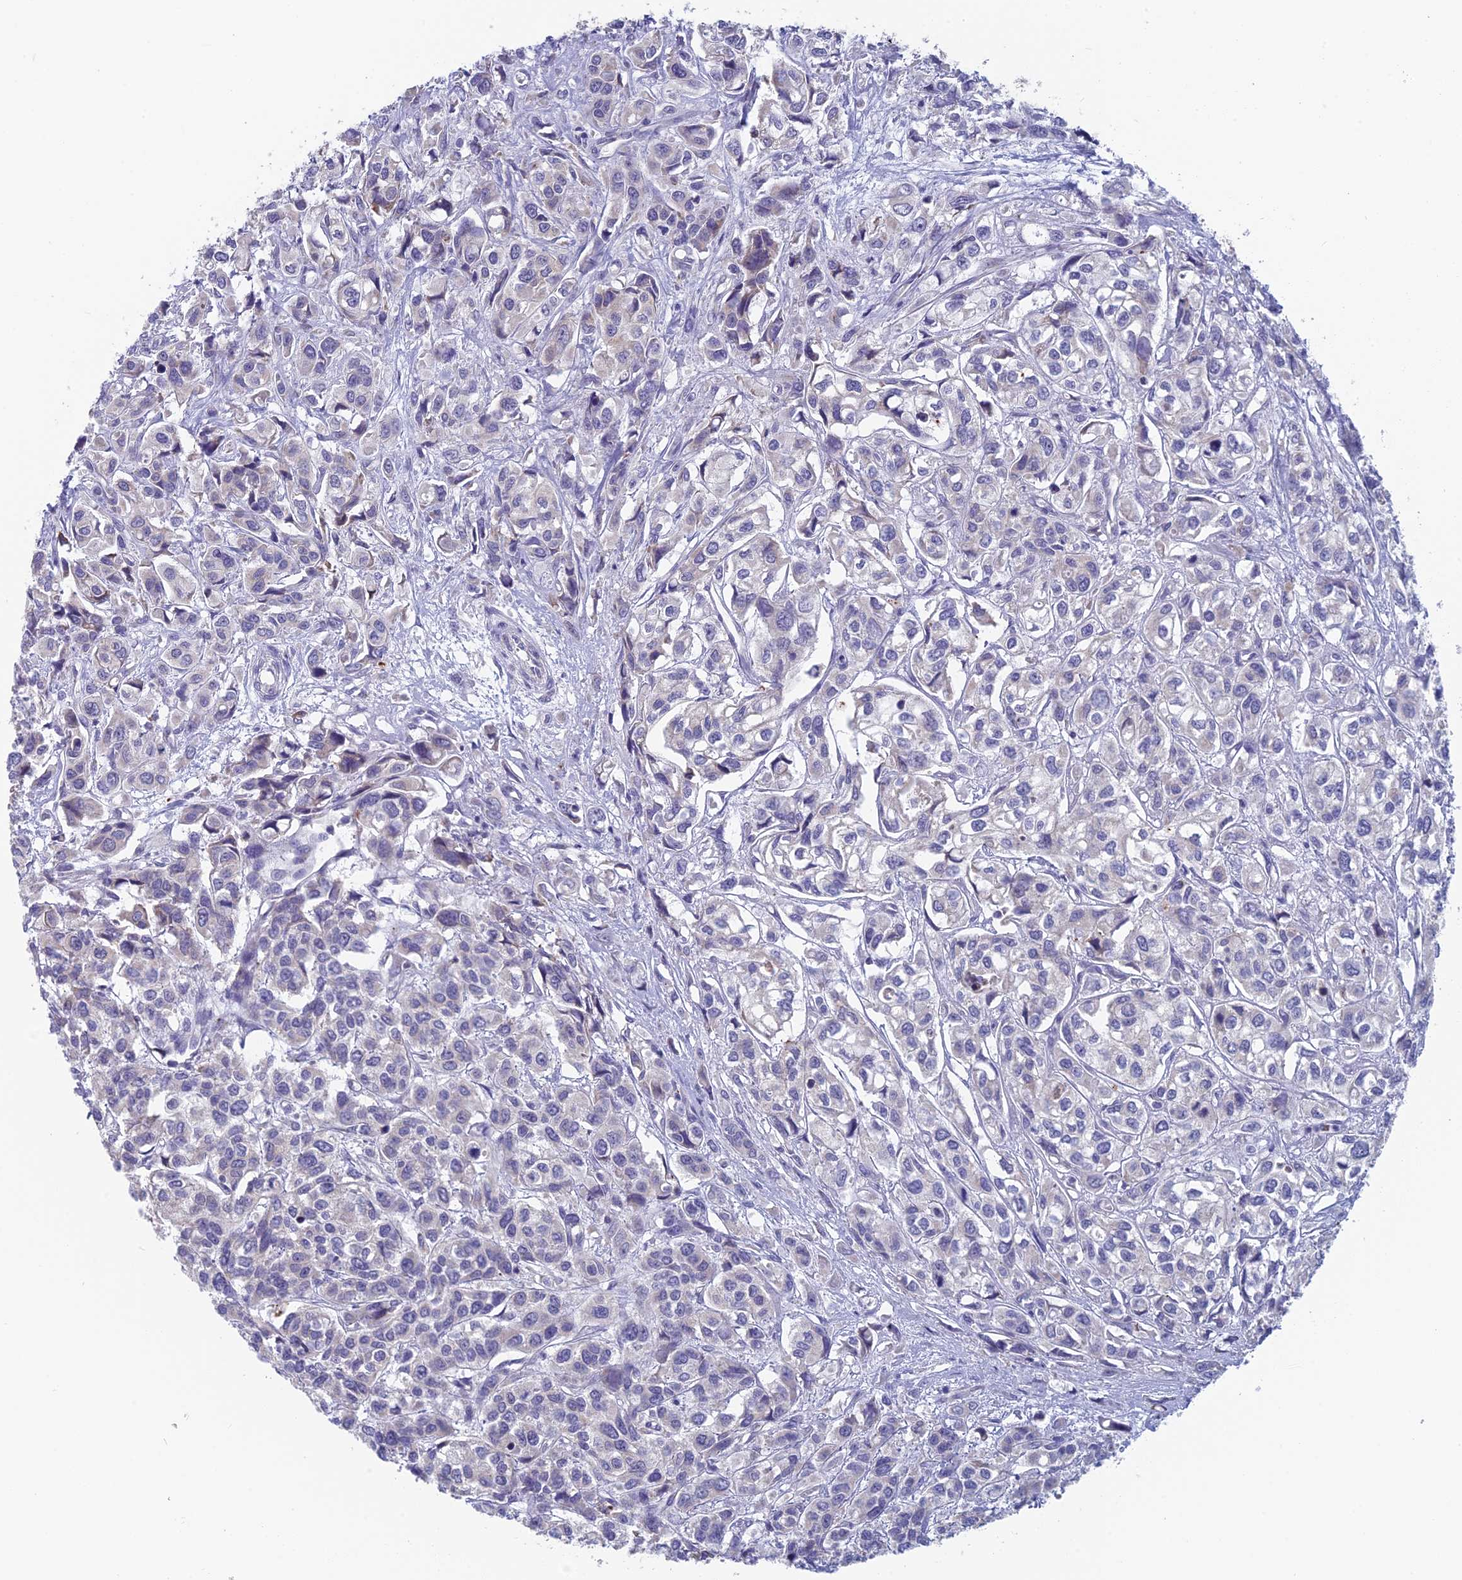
{"staining": {"intensity": "negative", "quantity": "none", "location": "none"}, "tissue": "urothelial cancer", "cell_type": "Tumor cells", "image_type": "cancer", "snomed": [{"axis": "morphology", "description": "Urothelial carcinoma, High grade"}, {"axis": "topography", "description": "Urinary bladder"}], "caption": "Tumor cells are negative for protein expression in human urothelial cancer.", "gene": "MRI1", "patient": {"sex": "male", "age": 67}}